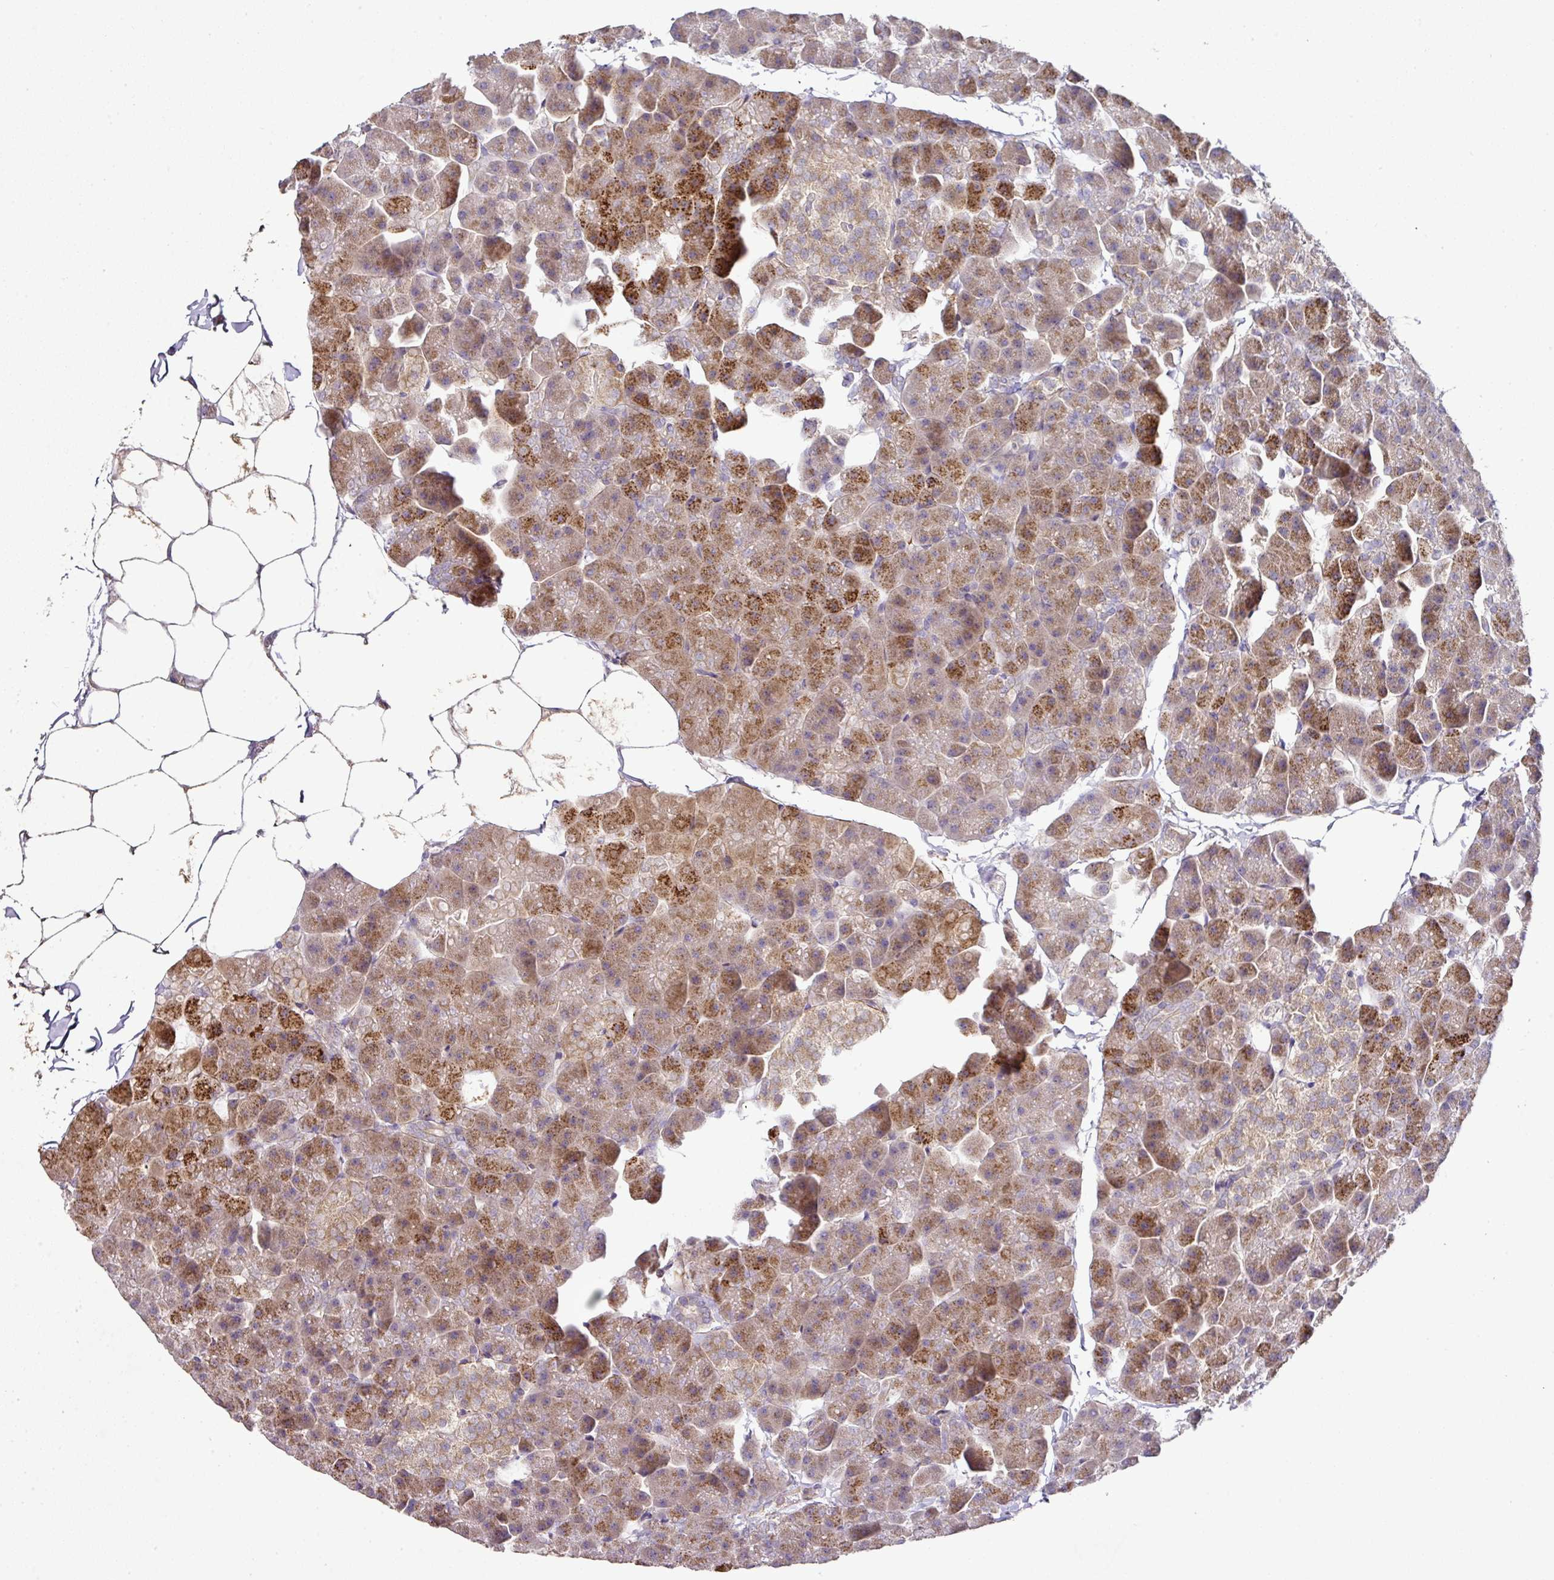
{"staining": {"intensity": "moderate", "quantity": ">75%", "location": "cytoplasmic/membranous"}, "tissue": "pancreas", "cell_type": "Exocrine glandular cells", "image_type": "normal", "snomed": [{"axis": "morphology", "description": "Normal tissue, NOS"}, {"axis": "topography", "description": "Pancreas"}], "caption": "Immunohistochemistry of unremarkable pancreas shows medium levels of moderate cytoplasmic/membranous expression in approximately >75% of exocrine glandular cells. (DAB IHC with brightfield microscopy, high magnification).", "gene": "SKIC2", "patient": {"sex": "male", "age": 35}}